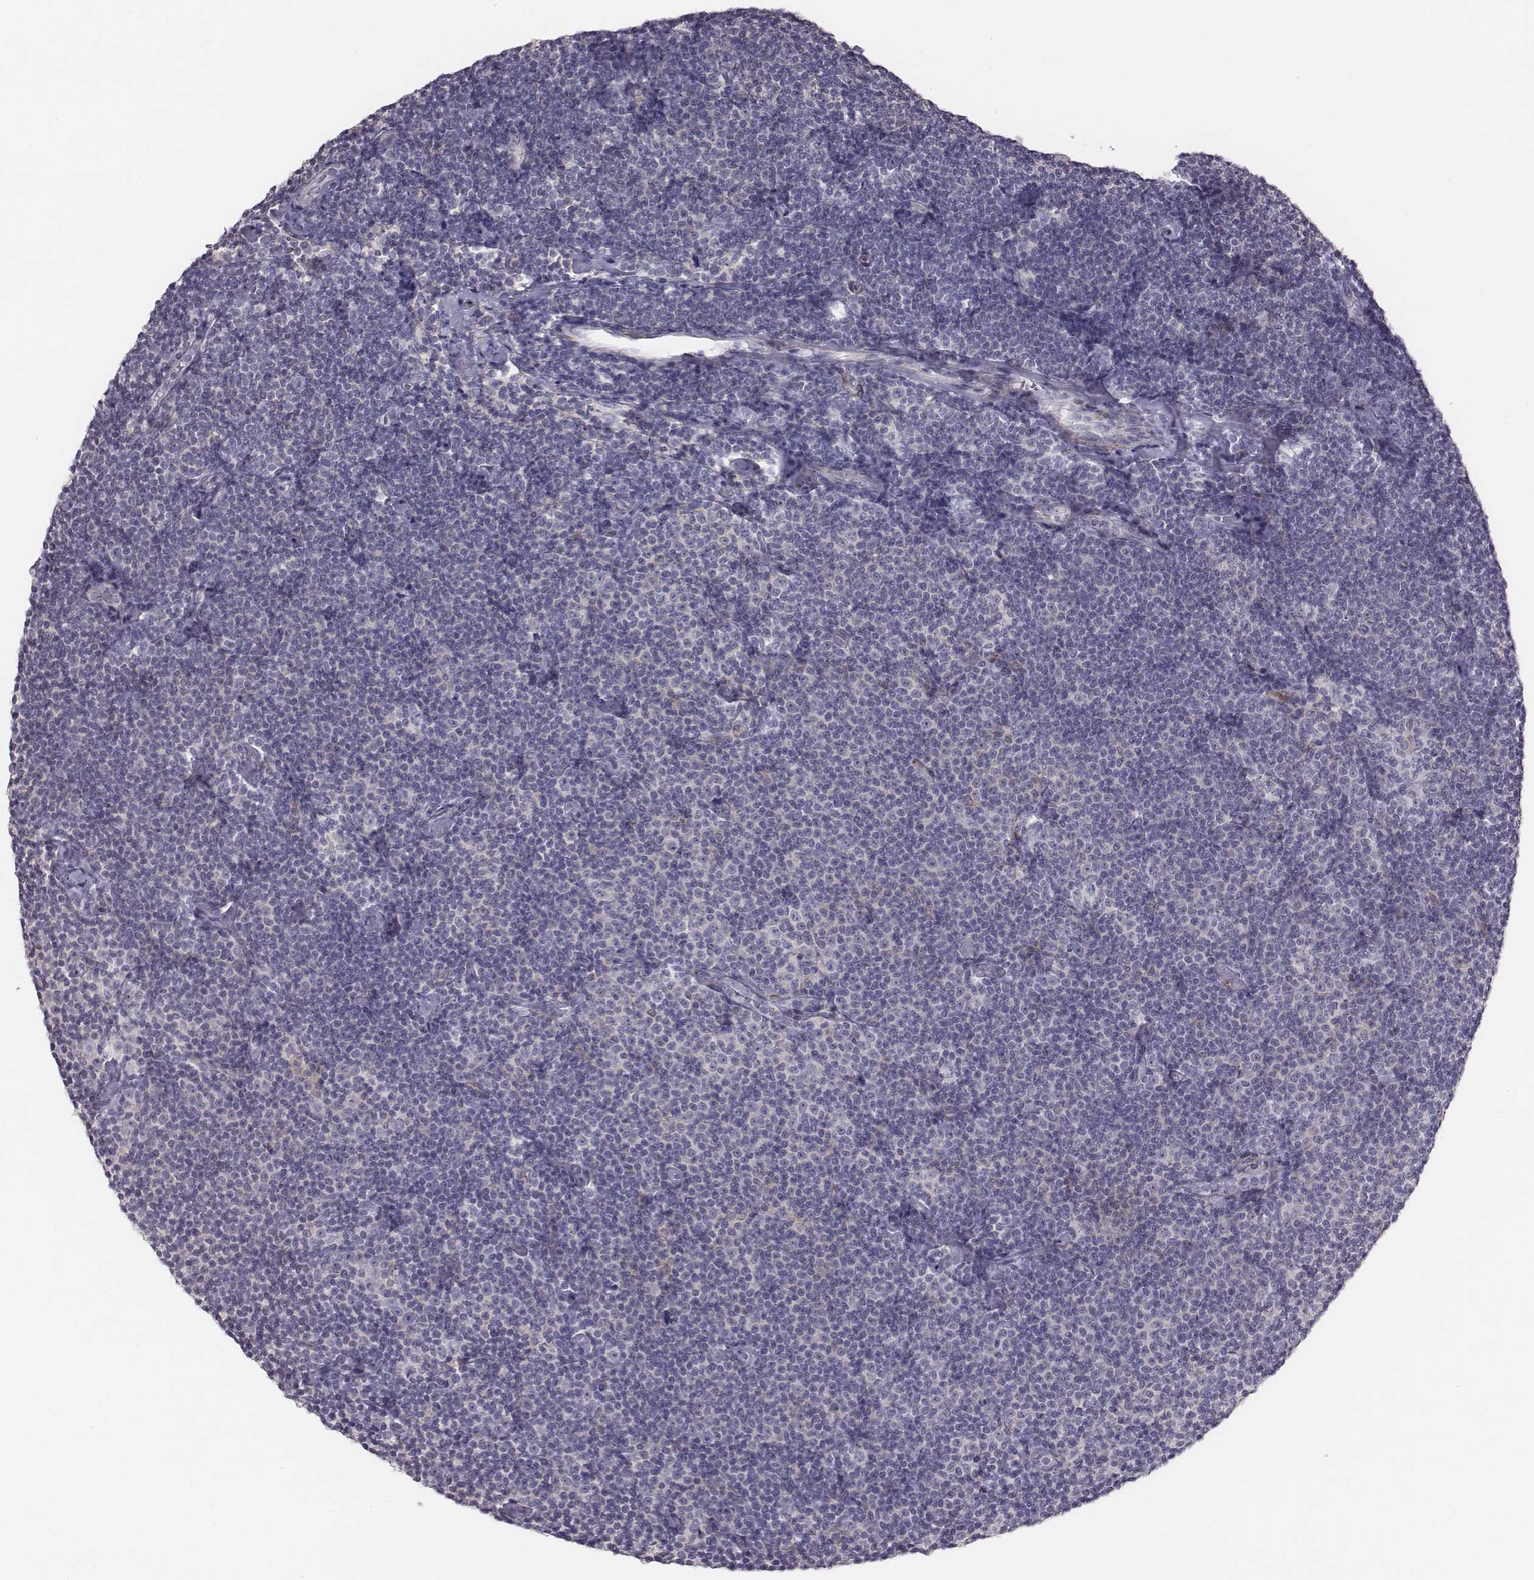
{"staining": {"intensity": "negative", "quantity": "none", "location": "none"}, "tissue": "lymphoma", "cell_type": "Tumor cells", "image_type": "cancer", "snomed": [{"axis": "morphology", "description": "Malignant lymphoma, non-Hodgkin's type, Low grade"}, {"axis": "topography", "description": "Lymph node"}], "caption": "Histopathology image shows no significant protein positivity in tumor cells of low-grade malignant lymphoma, non-Hodgkin's type. The staining is performed using DAB brown chromogen with nuclei counter-stained in using hematoxylin.", "gene": "PRKCZ", "patient": {"sex": "male", "age": 81}}